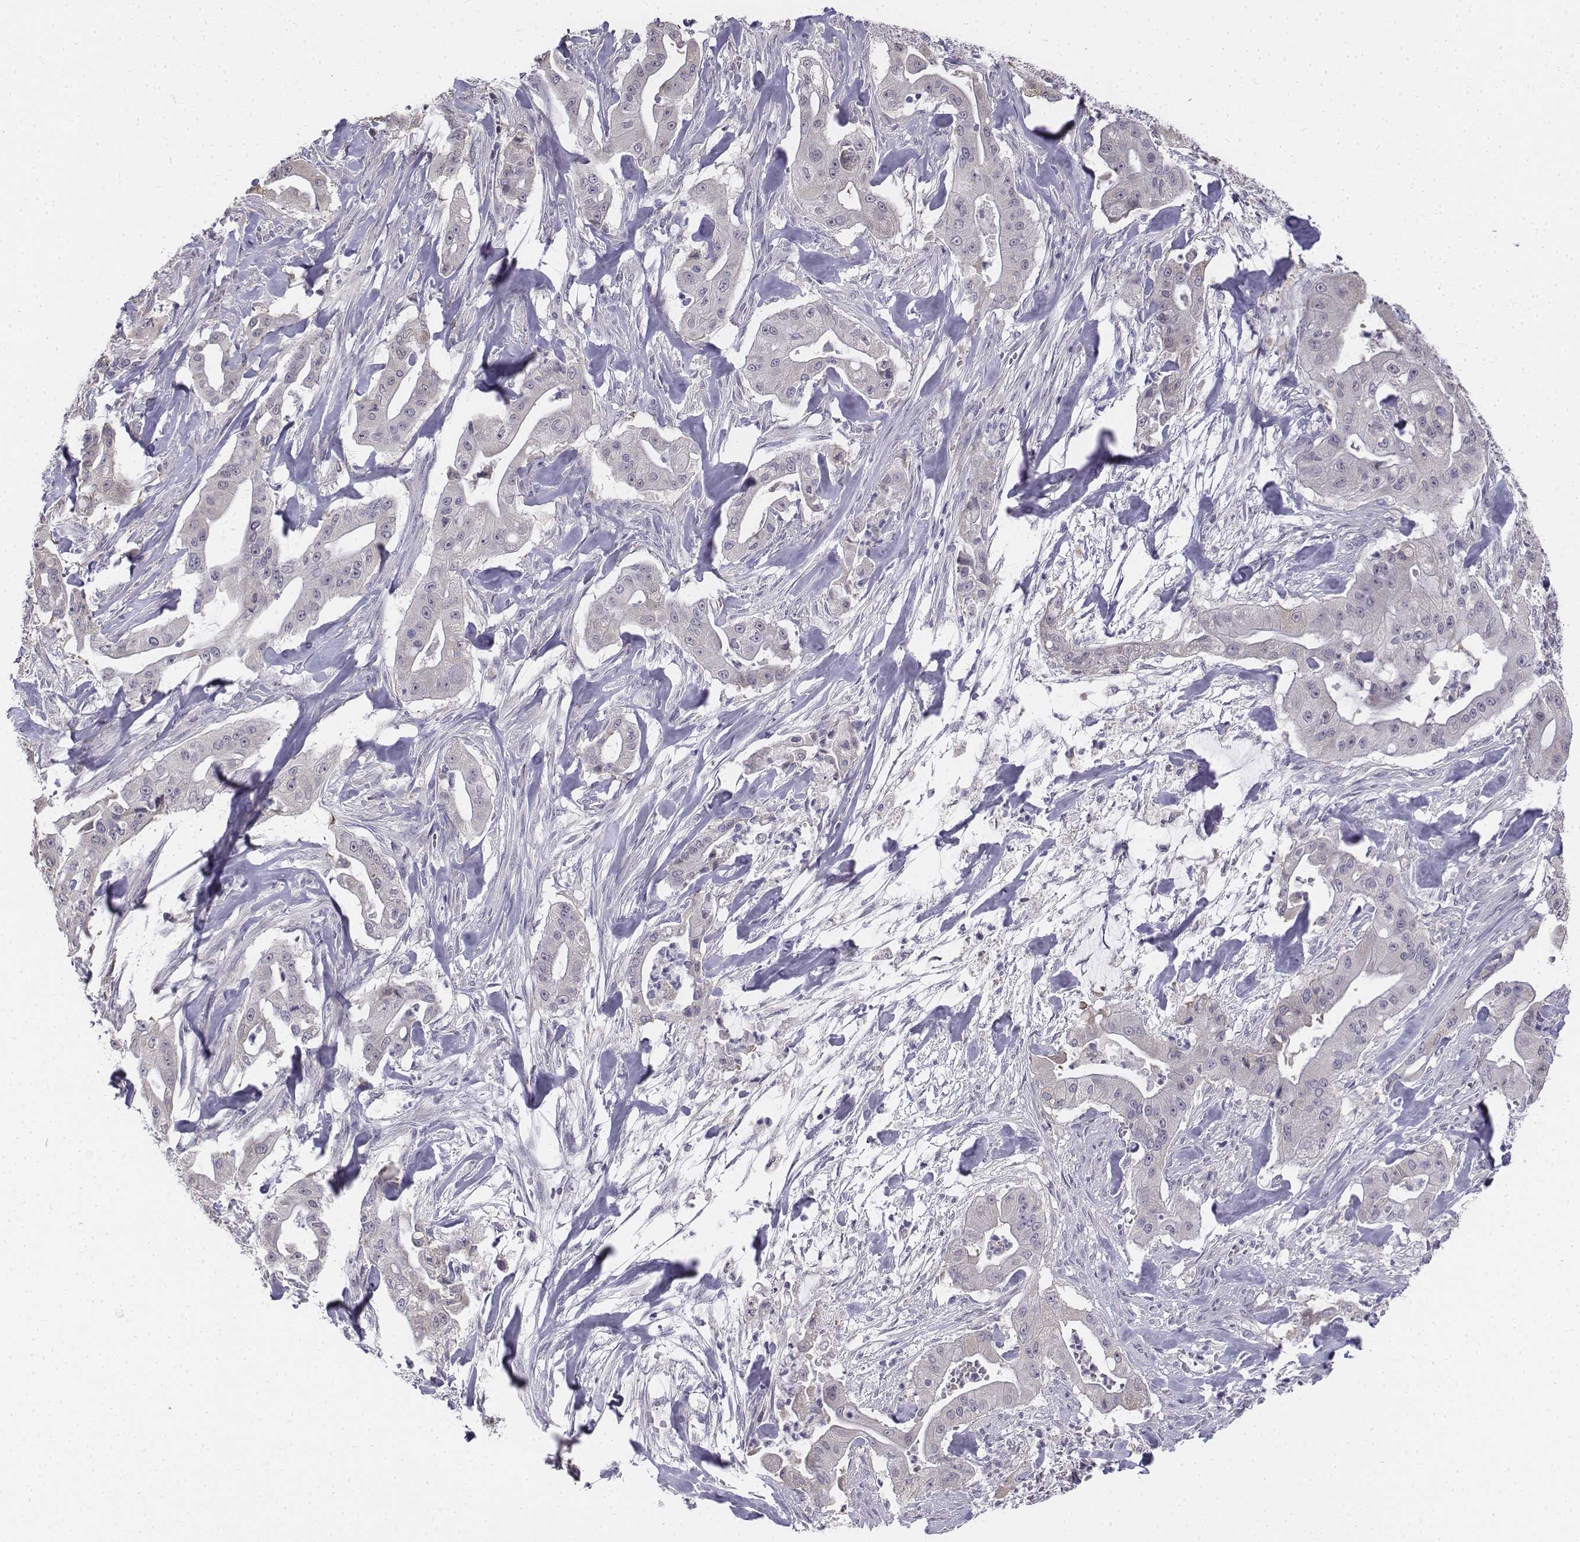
{"staining": {"intensity": "negative", "quantity": "none", "location": "none"}, "tissue": "pancreatic cancer", "cell_type": "Tumor cells", "image_type": "cancer", "snomed": [{"axis": "morphology", "description": "Normal tissue, NOS"}, {"axis": "morphology", "description": "Inflammation, NOS"}, {"axis": "morphology", "description": "Adenocarcinoma, NOS"}, {"axis": "topography", "description": "Pancreas"}], "caption": "A high-resolution micrograph shows immunohistochemistry staining of pancreatic cancer, which shows no significant expression in tumor cells.", "gene": "PENK", "patient": {"sex": "male", "age": 57}}